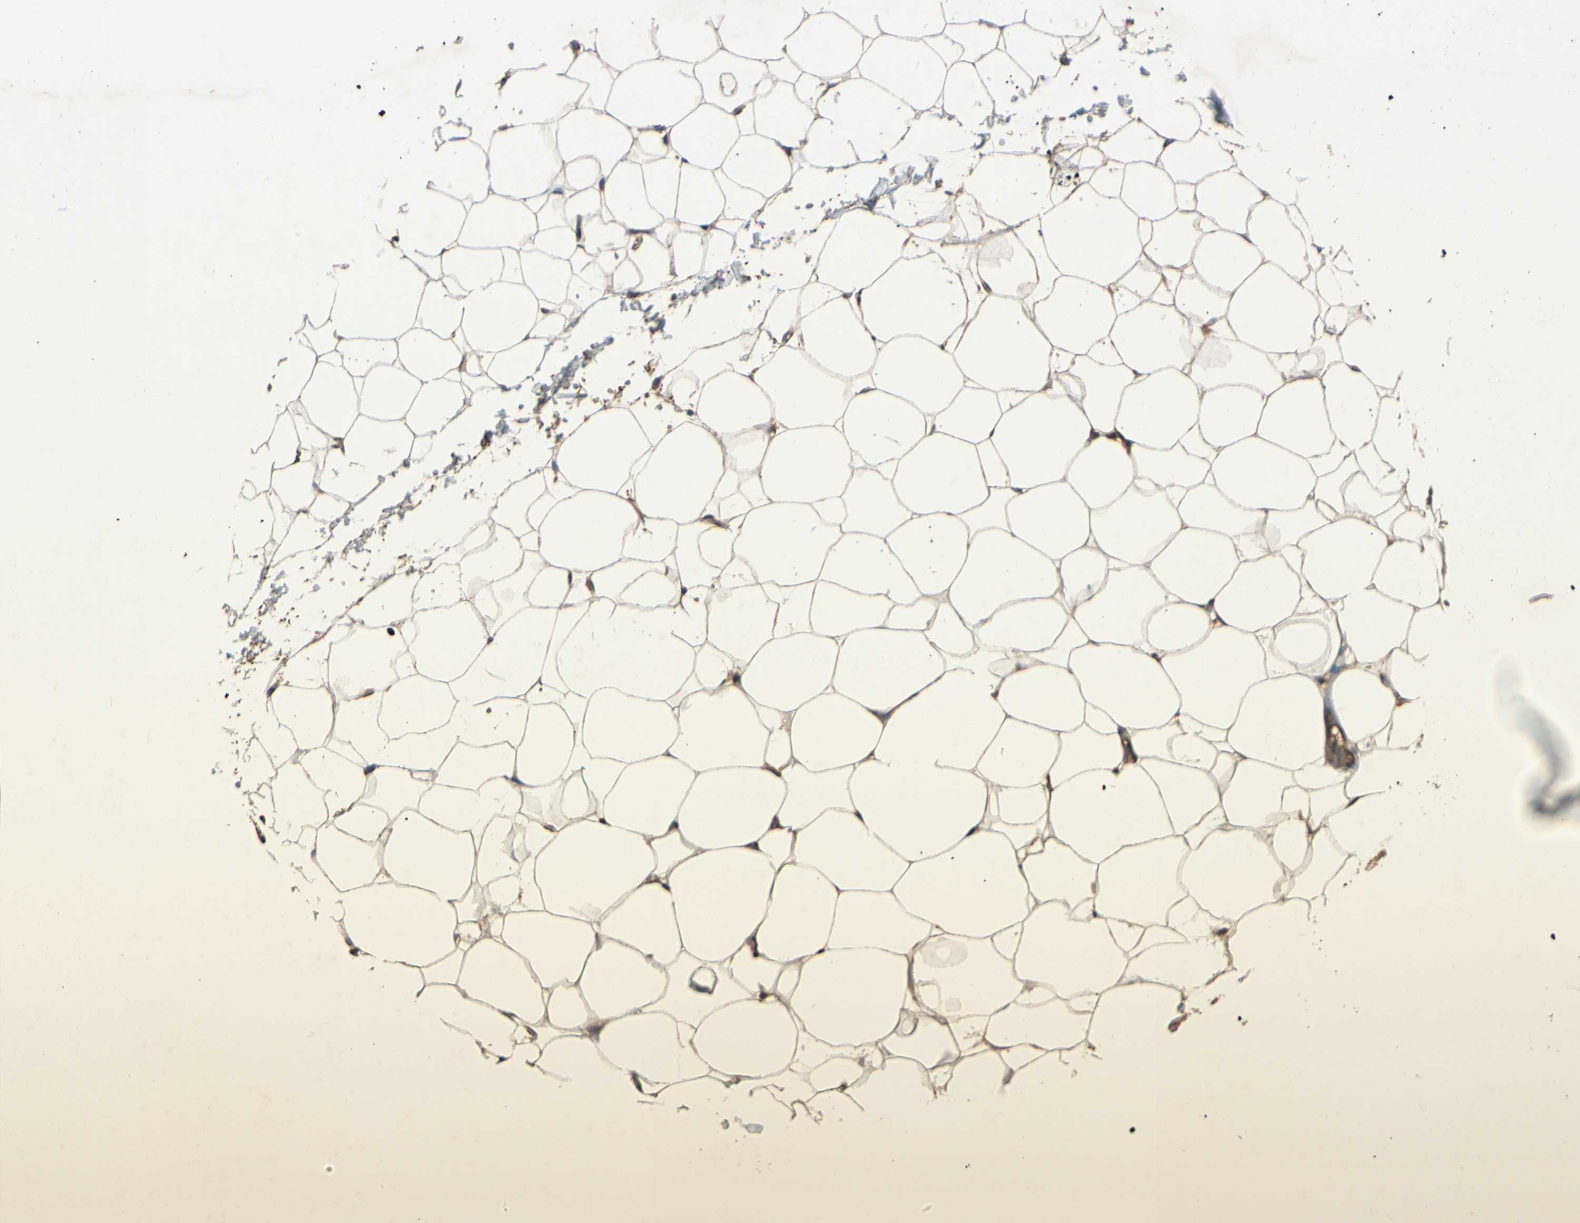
{"staining": {"intensity": "moderate", "quantity": "25%-75%", "location": "cytoplasmic/membranous"}, "tissue": "adipose tissue", "cell_type": "Adipocytes", "image_type": "normal", "snomed": [{"axis": "morphology", "description": "Normal tissue, NOS"}, {"axis": "topography", "description": "Breast"}, {"axis": "topography", "description": "Adipose tissue"}], "caption": "The image reveals a brown stain indicating the presence of a protein in the cytoplasmic/membranous of adipocytes in adipose tissue.", "gene": "PNPLA7", "patient": {"sex": "female", "age": 25}}